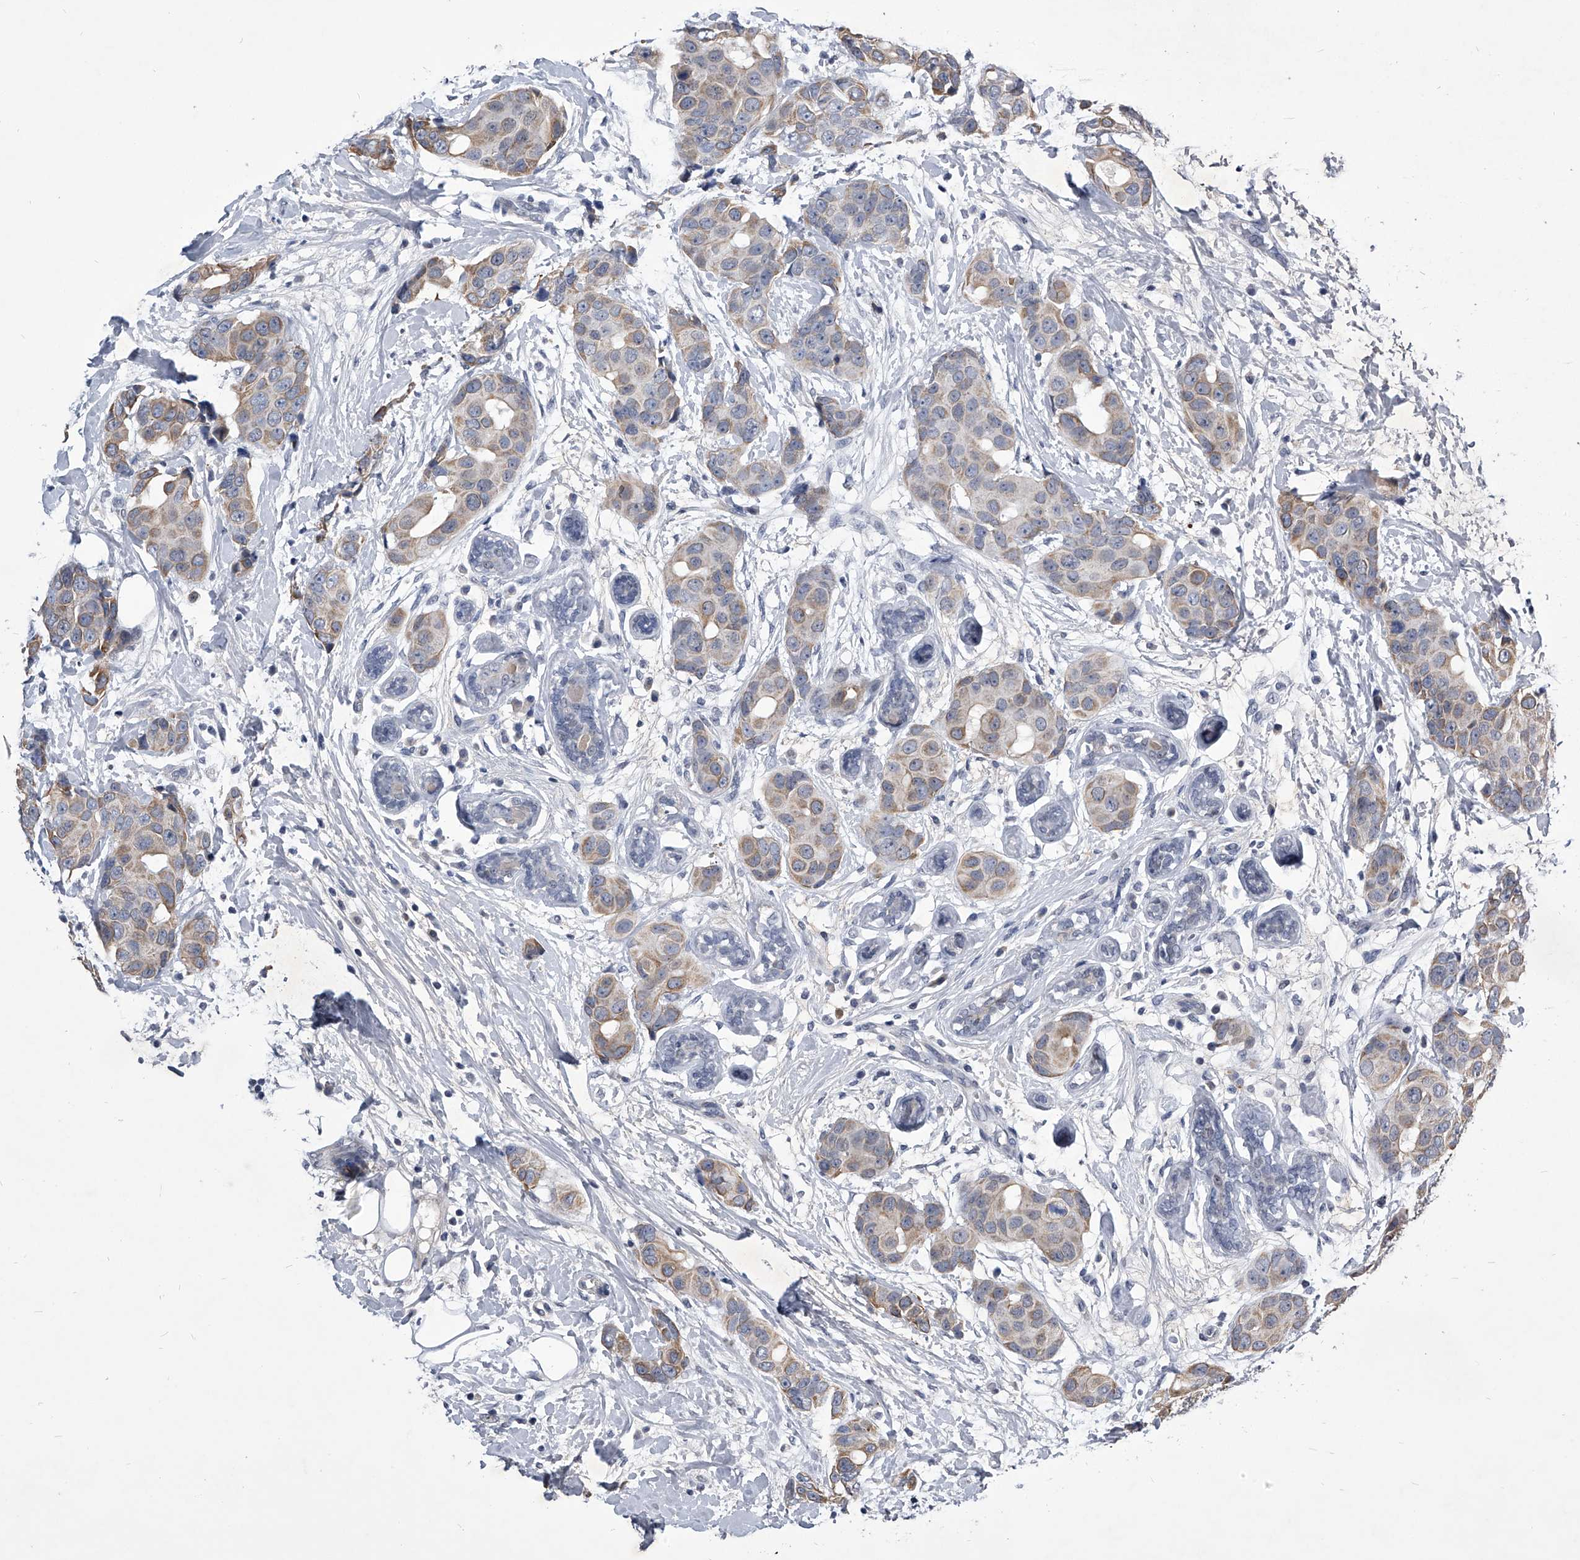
{"staining": {"intensity": "weak", "quantity": "25%-75%", "location": "cytoplasmic/membranous"}, "tissue": "breast cancer", "cell_type": "Tumor cells", "image_type": "cancer", "snomed": [{"axis": "morphology", "description": "Normal tissue, NOS"}, {"axis": "morphology", "description": "Duct carcinoma"}, {"axis": "topography", "description": "Breast"}], "caption": "This is an image of immunohistochemistry staining of breast cancer, which shows weak staining in the cytoplasmic/membranous of tumor cells.", "gene": "ZNF76", "patient": {"sex": "female", "age": 39}}